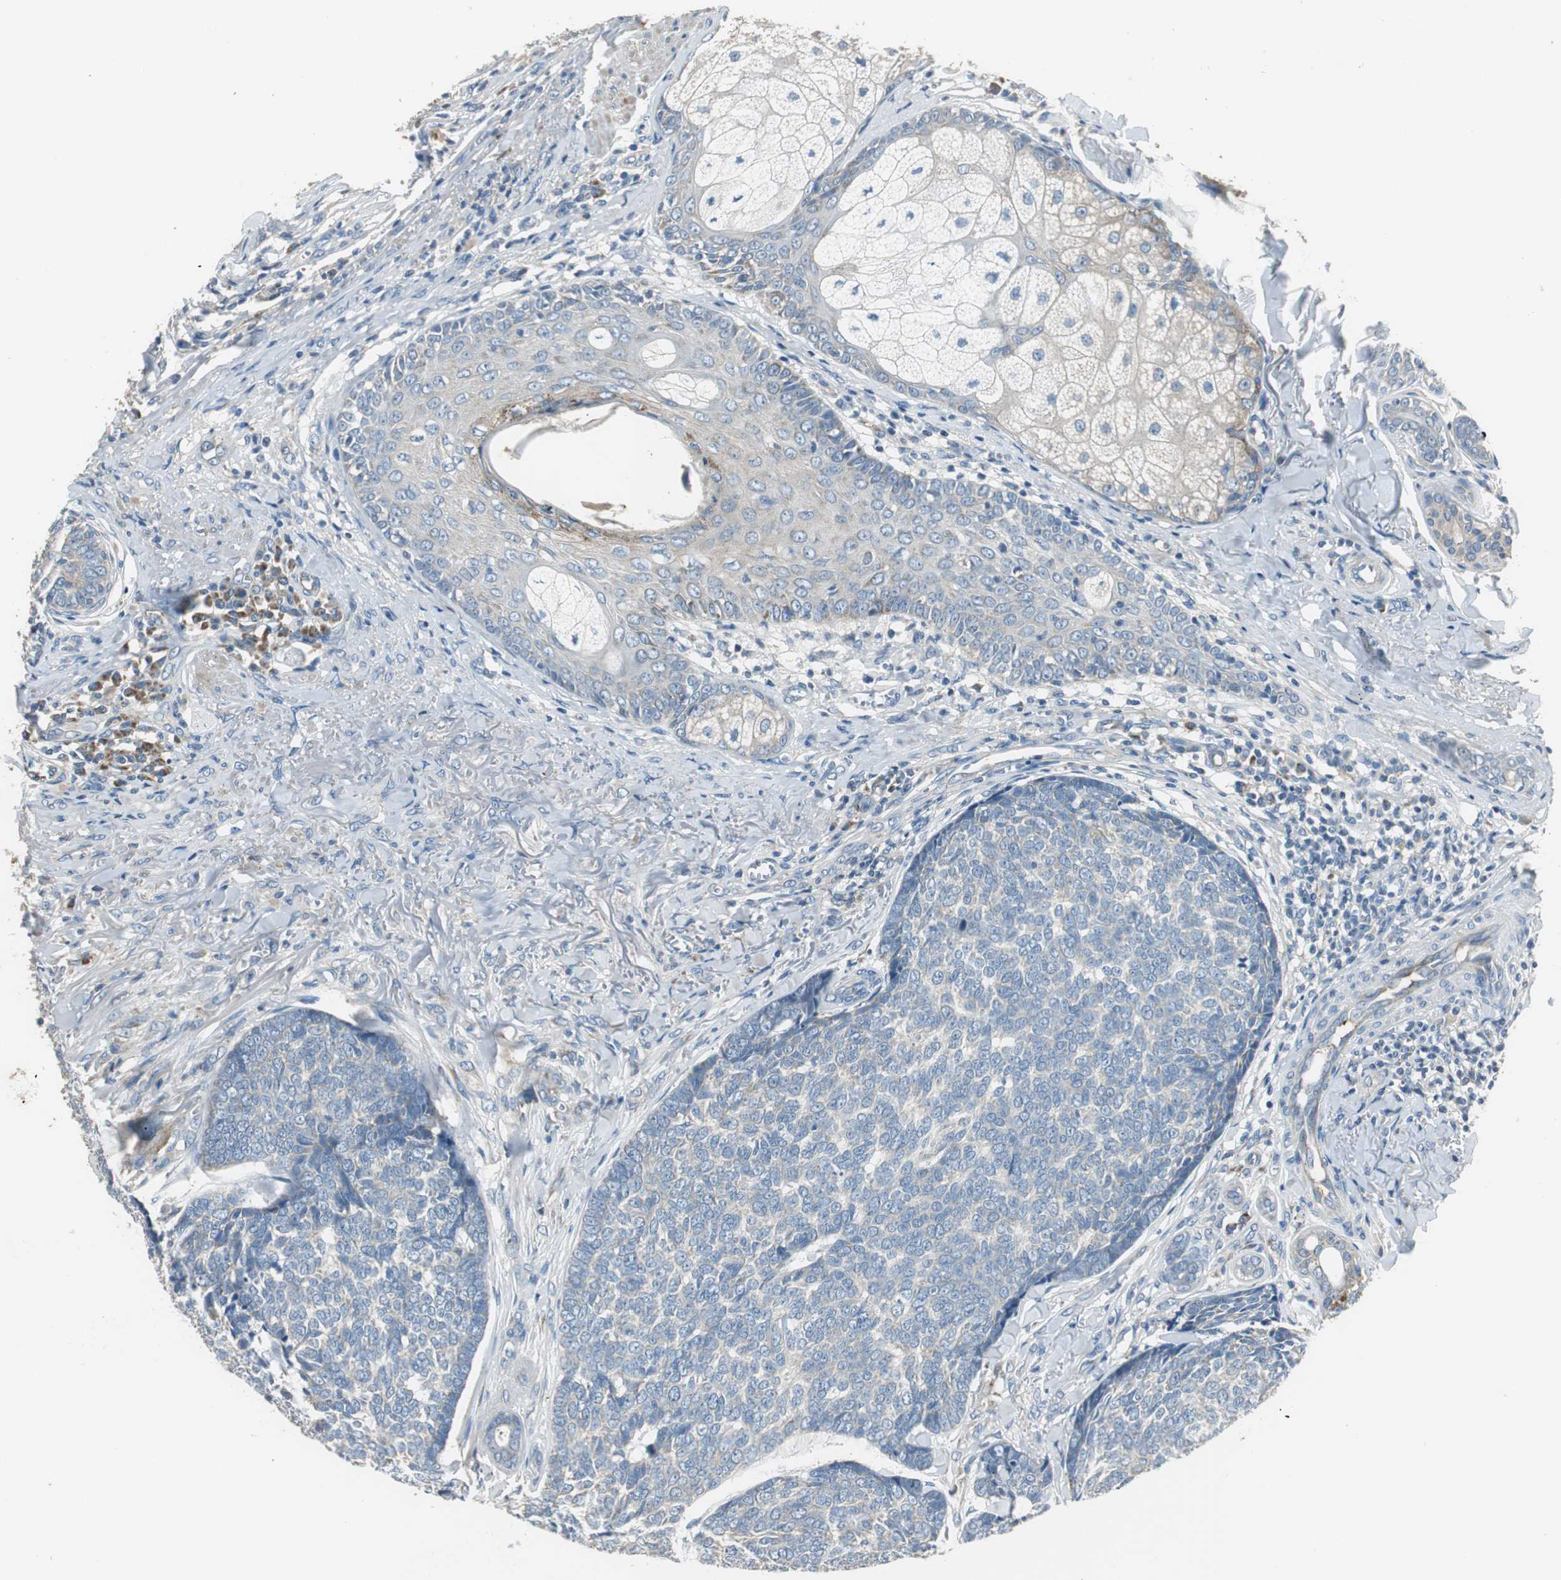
{"staining": {"intensity": "weak", "quantity": "<25%", "location": "cytoplasmic/membranous"}, "tissue": "skin cancer", "cell_type": "Tumor cells", "image_type": "cancer", "snomed": [{"axis": "morphology", "description": "Basal cell carcinoma"}, {"axis": "topography", "description": "Skin"}], "caption": "Immunohistochemical staining of skin basal cell carcinoma exhibits no significant expression in tumor cells.", "gene": "MSTO1", "patient": {"sex": "male", "age": 84}}